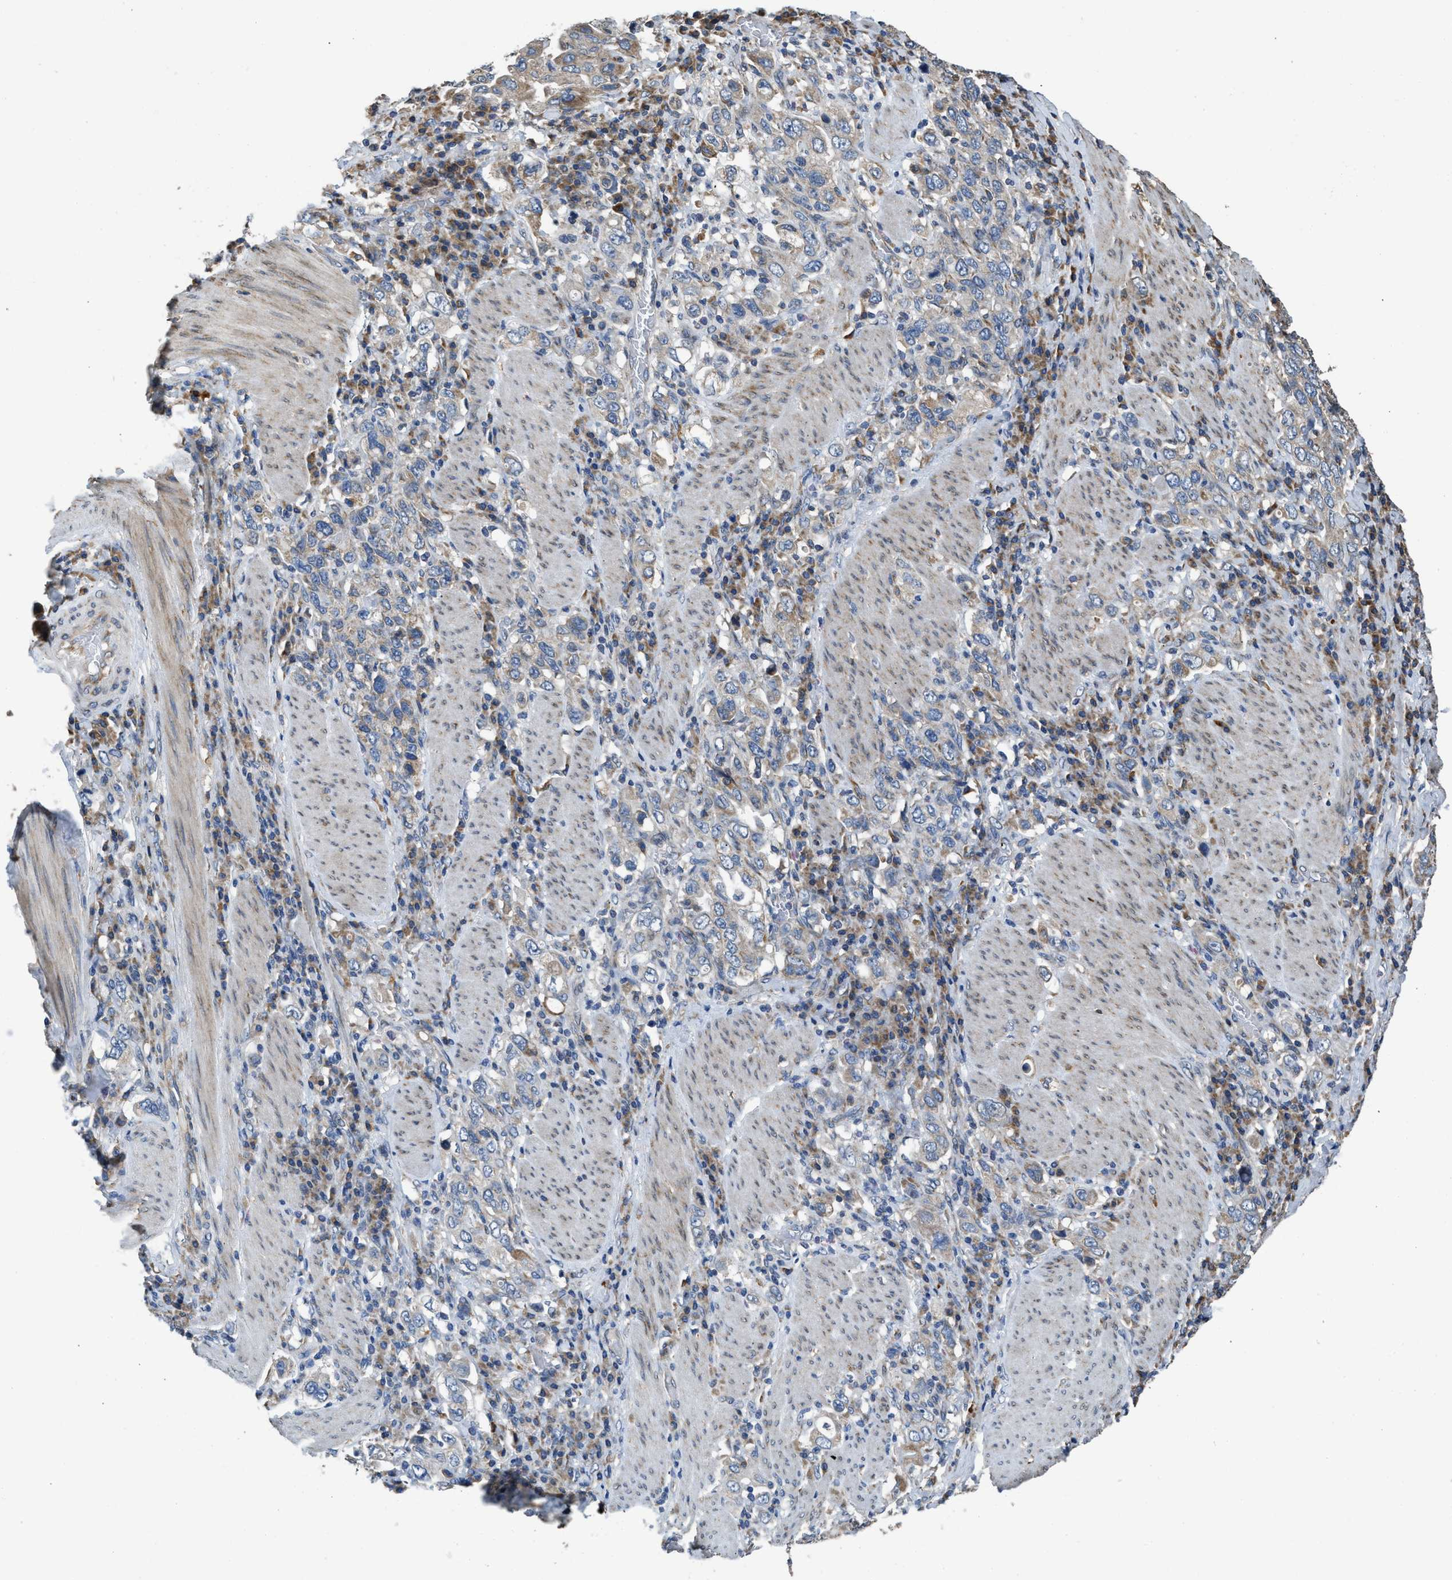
{"staining": {"intensity": "weak", "quantity": "<25%", "location": "cytoplasmic/membranous"}, "tissue": "stomach cancer", "cell_type": "Tumor cells", "image_type": "cancer", "snomed": [{"axis": "morphology", "description": "Adenocarcinoma, NOS"}, {"axis": "topography", "description": "Stomach, upper"}], "caption": "High power microscopy photomicrograph of an IHC micrograph of adenocarcinoma (stomach), revealing no significant positivity in tumor cells.", "gene": "TMEM150A", "patient": {"sex": "male", "age": 62}}